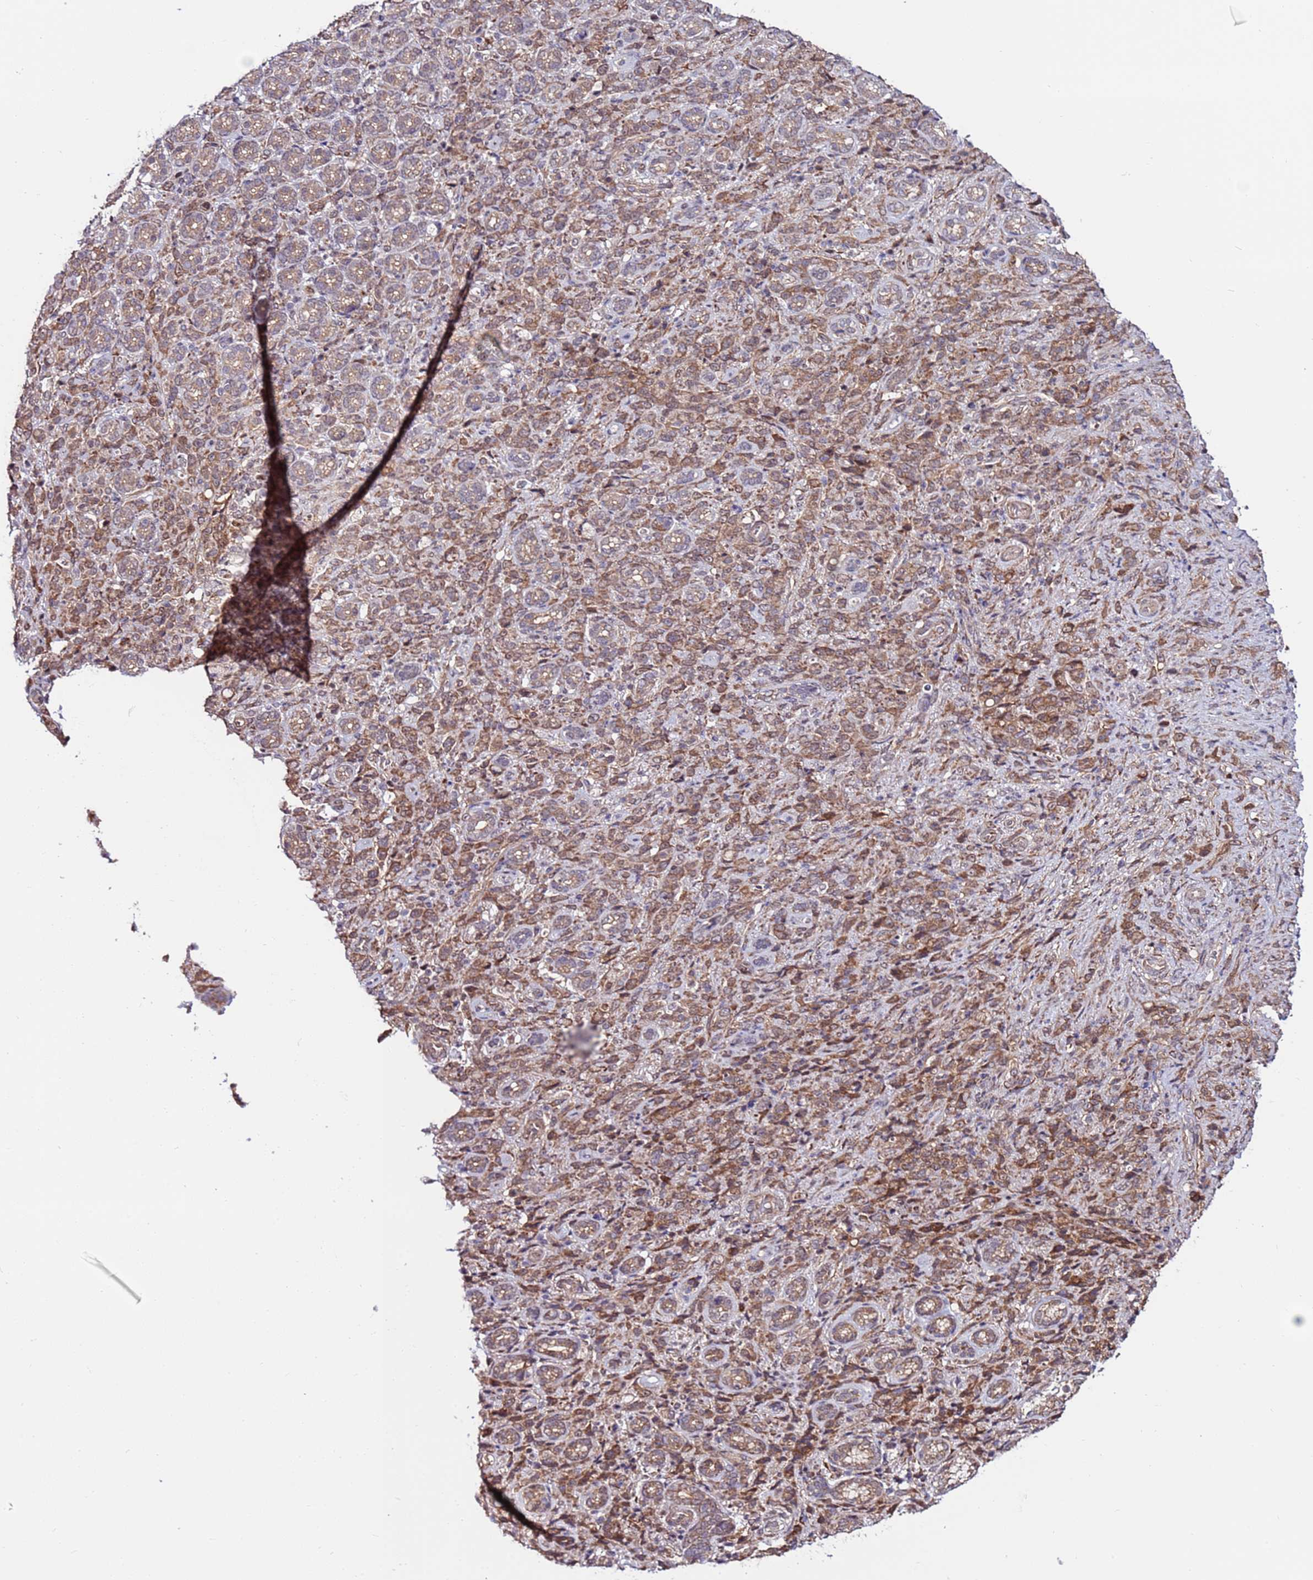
{"staining": {"intensity": "weak", "quantity": ">75%", "location": "cytoplasmic/membranous"}, "tissue": "stomach cancer", "cell_type": "Tumor cells", "image_type": "cancer", "snomed": [{"axis": "morphology", "description": "Adenocarcinoma, NOS"}, {"axis": "topography", "description": "Stomach"}], "caption": "Brown immunohistochemical staining in human stomach cancer reveals weak cytoplasmic/membranous expression in about >75% of tumor cells.", "gene": "DCAF4", "patient": {"sex": "female", "age": 79}}